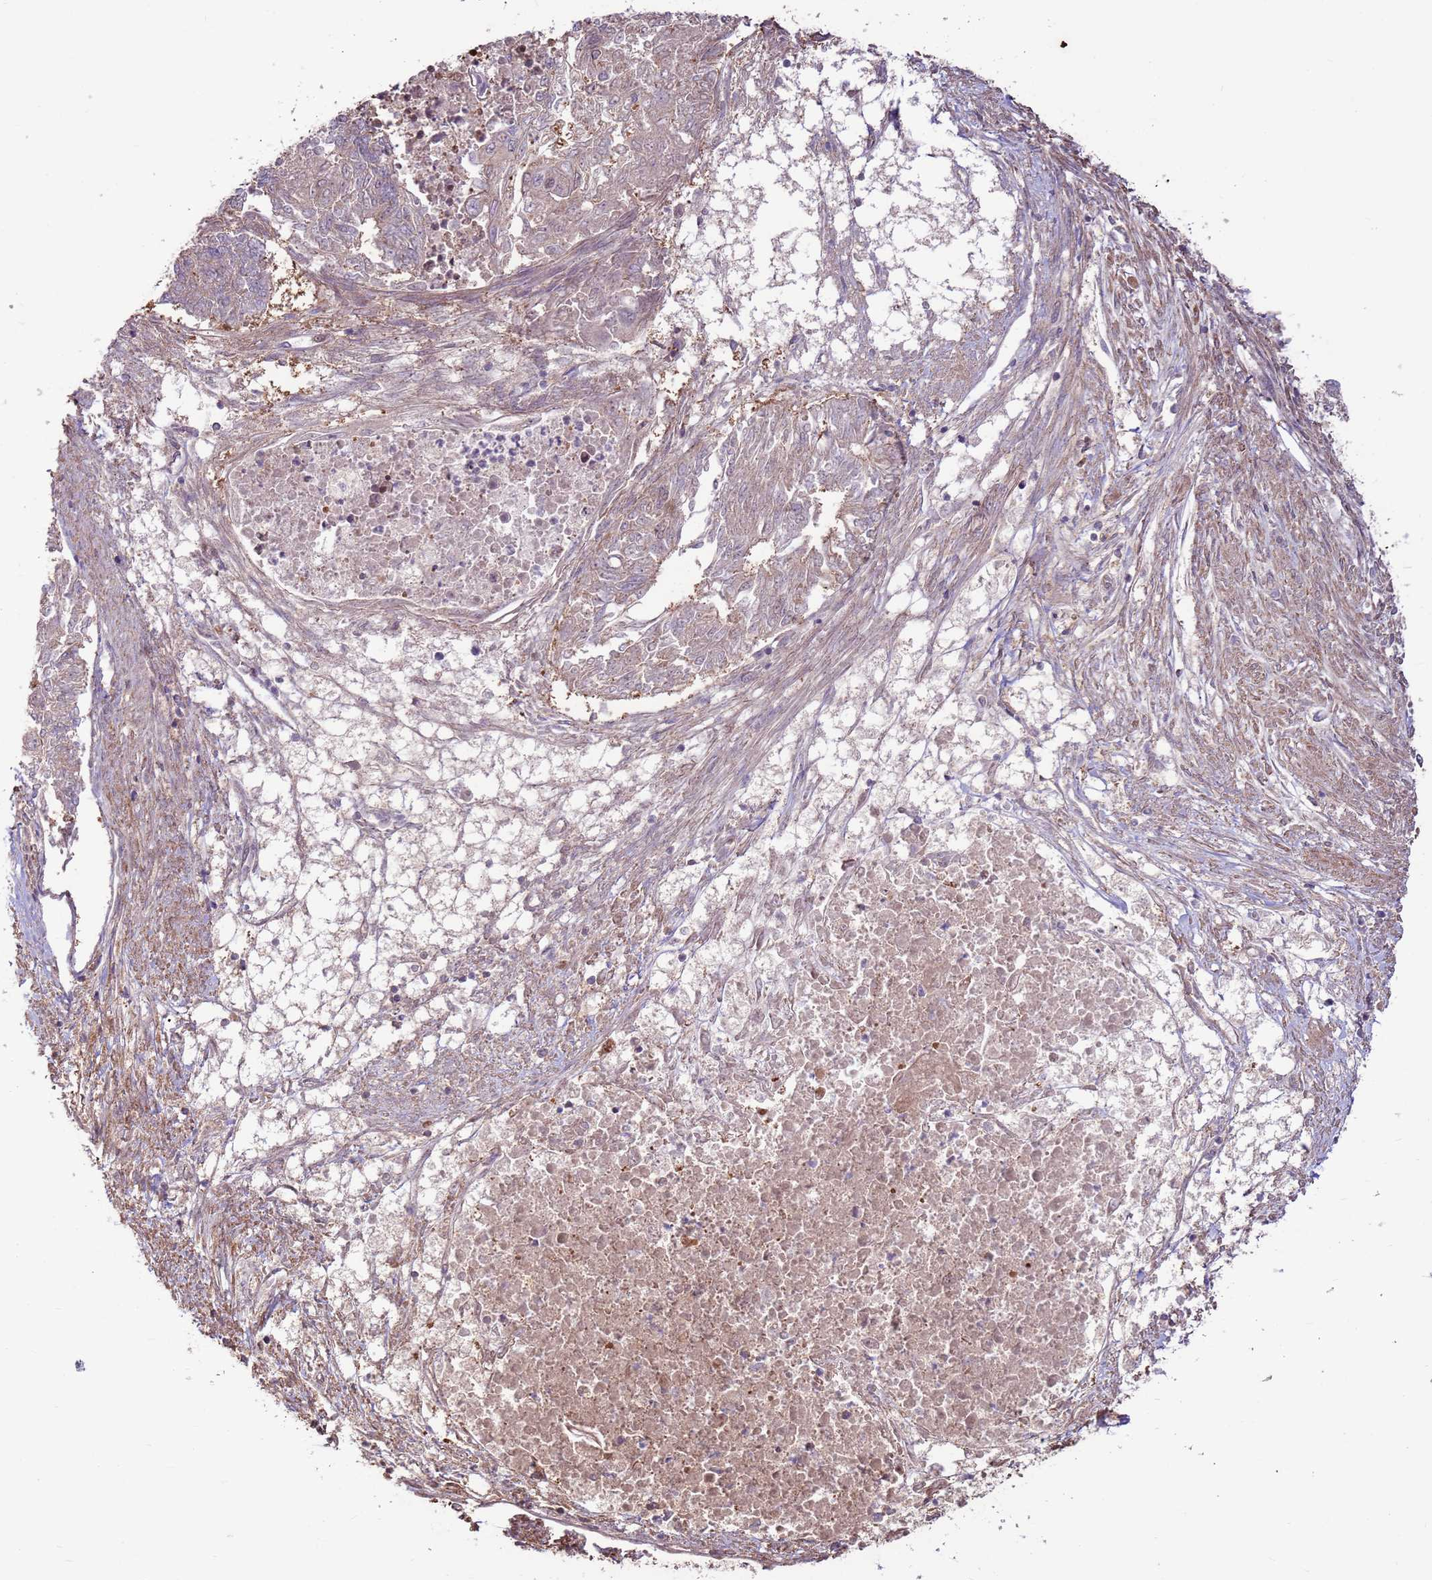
{"staining": {"intensity": "moderate", "quantity": "<25%", "location": "nuclear"}, "tissue": "endometrial cancer", "cell_type": "Tumor cells", "image_type": "cancer", "snomed": [{"axis": "morphology", "description": "Adenocarcinoma, NOS"}, {"axis": "topography", "description": "Endometrium"}], "caption": "Endometrial adenocarcinoma stained with DAB (3,3'-diaminobenzidine) immunohistochemistry (IHC) demonstrates low levels of moderate nuclear positivity in about <25% of tumor cells. Nuclei are stained in blue.", "gene": "CCDC112", "patient": {"sex": "female", "age": 32}}